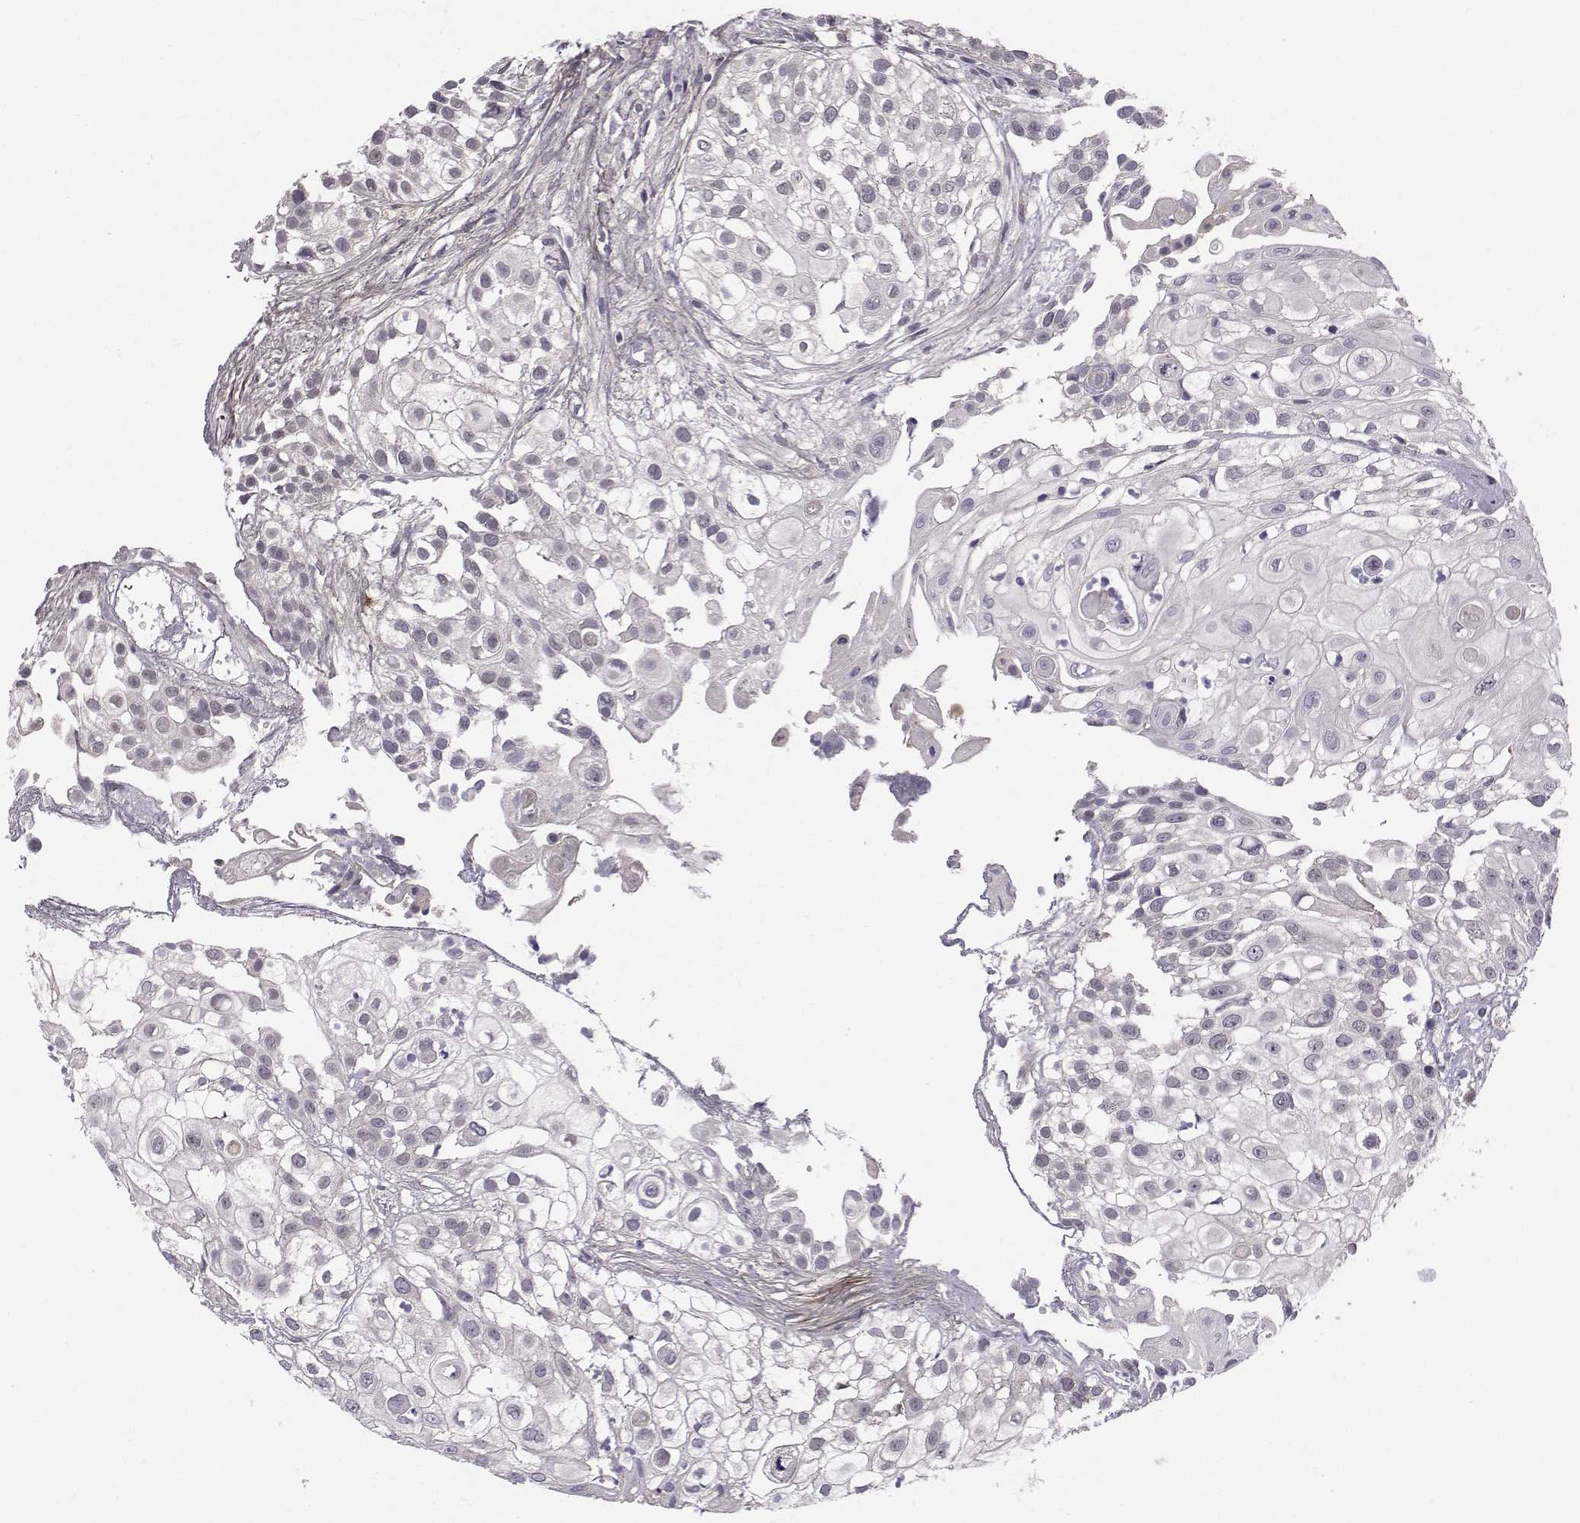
{"staining": {"intensity": "negative", "quantity": "none", "location": "none"}, "tissue": "urothelial cancer", "cell_type": "Tumor cells", "image_type": "cancer", "snomed": [{"axis": "morphology", "description": "Urothelial carcinoma, High grade"}, {"axis": "topography", "description": "Urinary bladder"}], "caption": "An immunohistochemistry photomicrograph of urothelial carcinoma (high-grade) is shown. There is no staining in tumor cells of urothelial carcinoma (high-grade).", "gene": "PEX5L", "patient": {"sex": "female", "age": 79}}